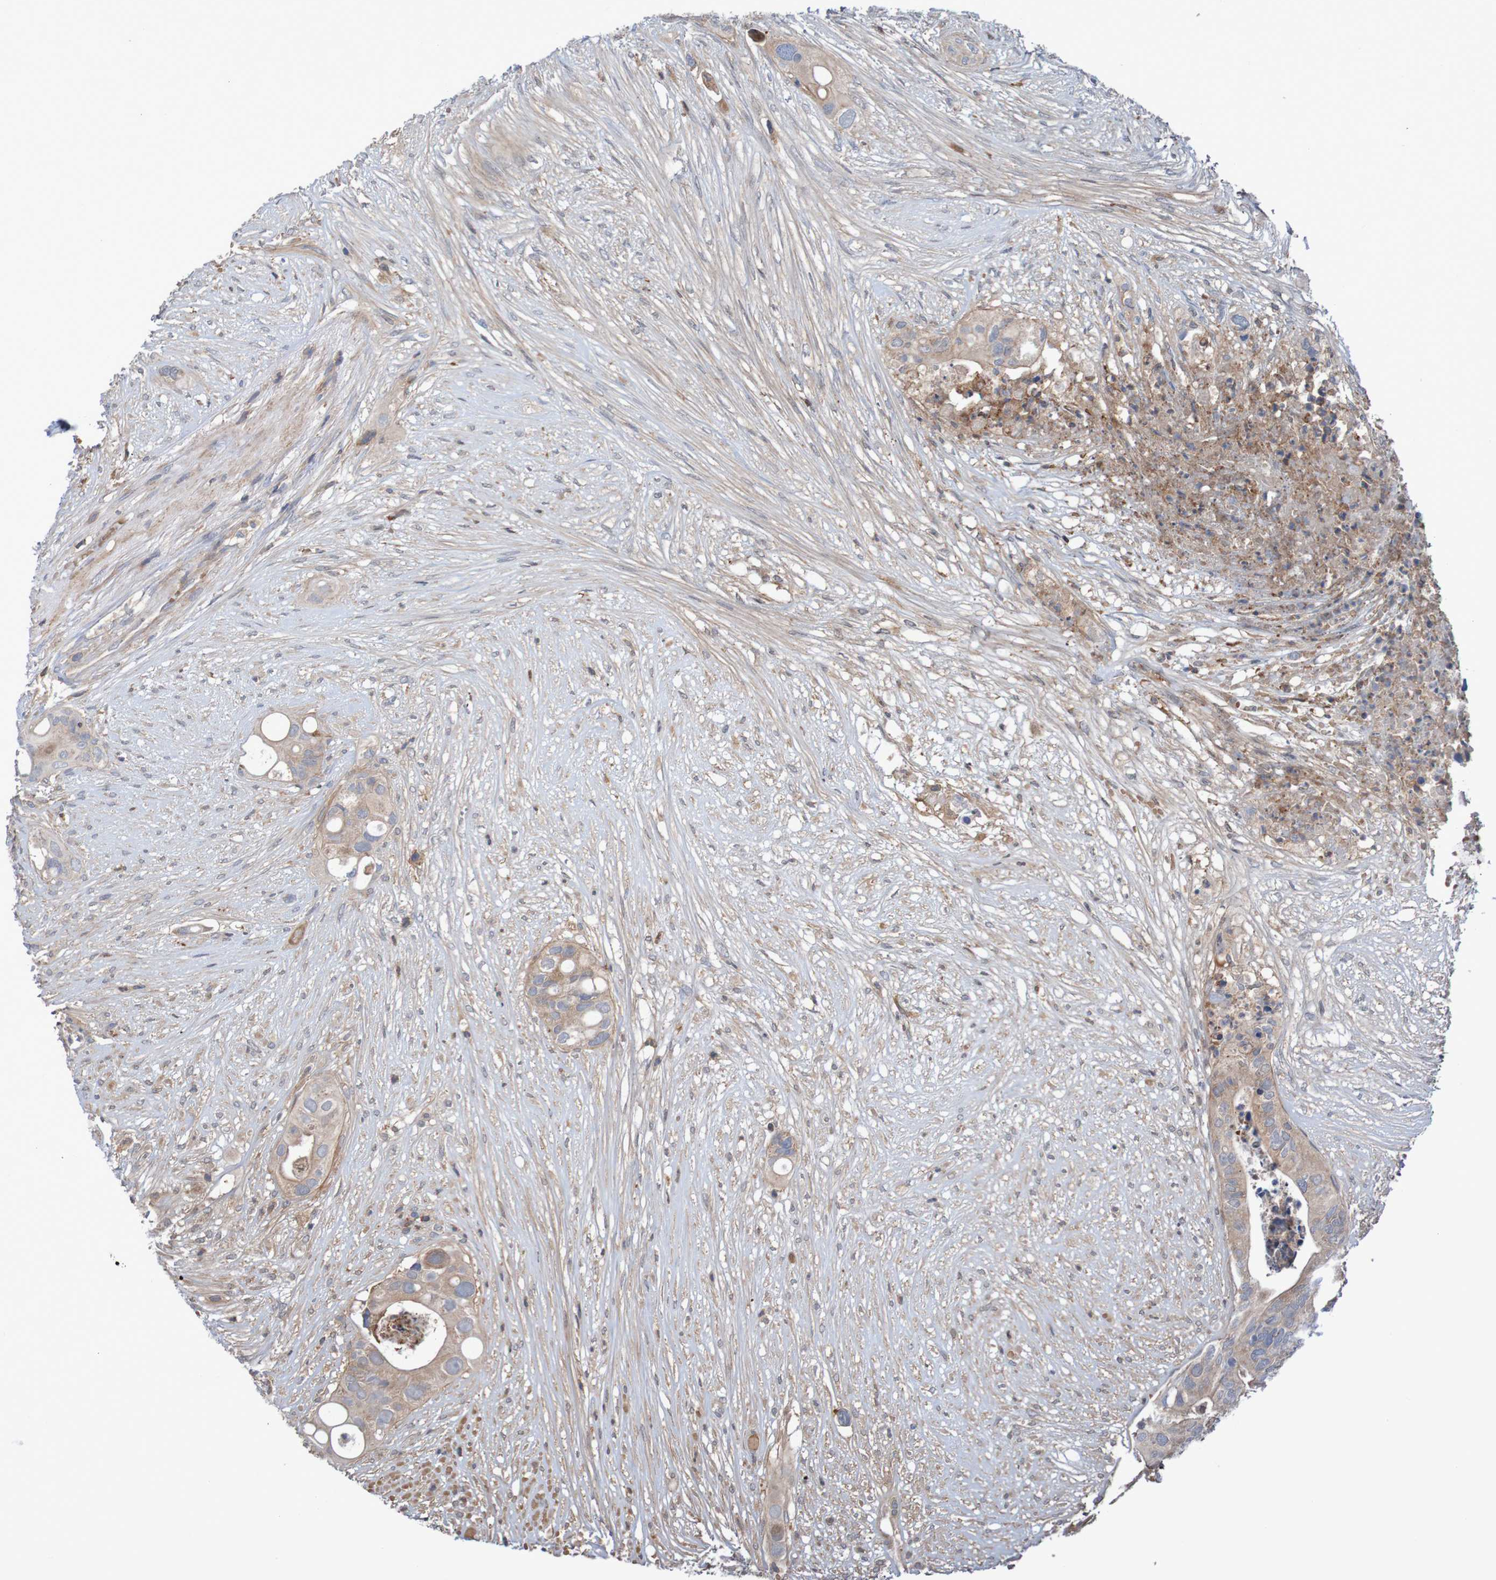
{"staining": {"intensity": "weak", "quantity": ">75%", "location": "cytoplasmic/membranous"}, "tissue": "colorectal cancer", "cell_type": "Tumor cells", "image_type": "cancer", "snomed": [{"axis": "morphology", "description": "Adenocarcinoma, NOS"}, {"axis": "topography", "description": "Colon"}], "caption": "IHC of human colorectal adenocarcinoma reveals low levels of weak cytoplasmic/membranous staining in approximately >75% of tumor cells. (IHC, brightfield microscopy, high magnification).", "gene": "PDGFB", "patient": {"sex": "female", "age": 57}}